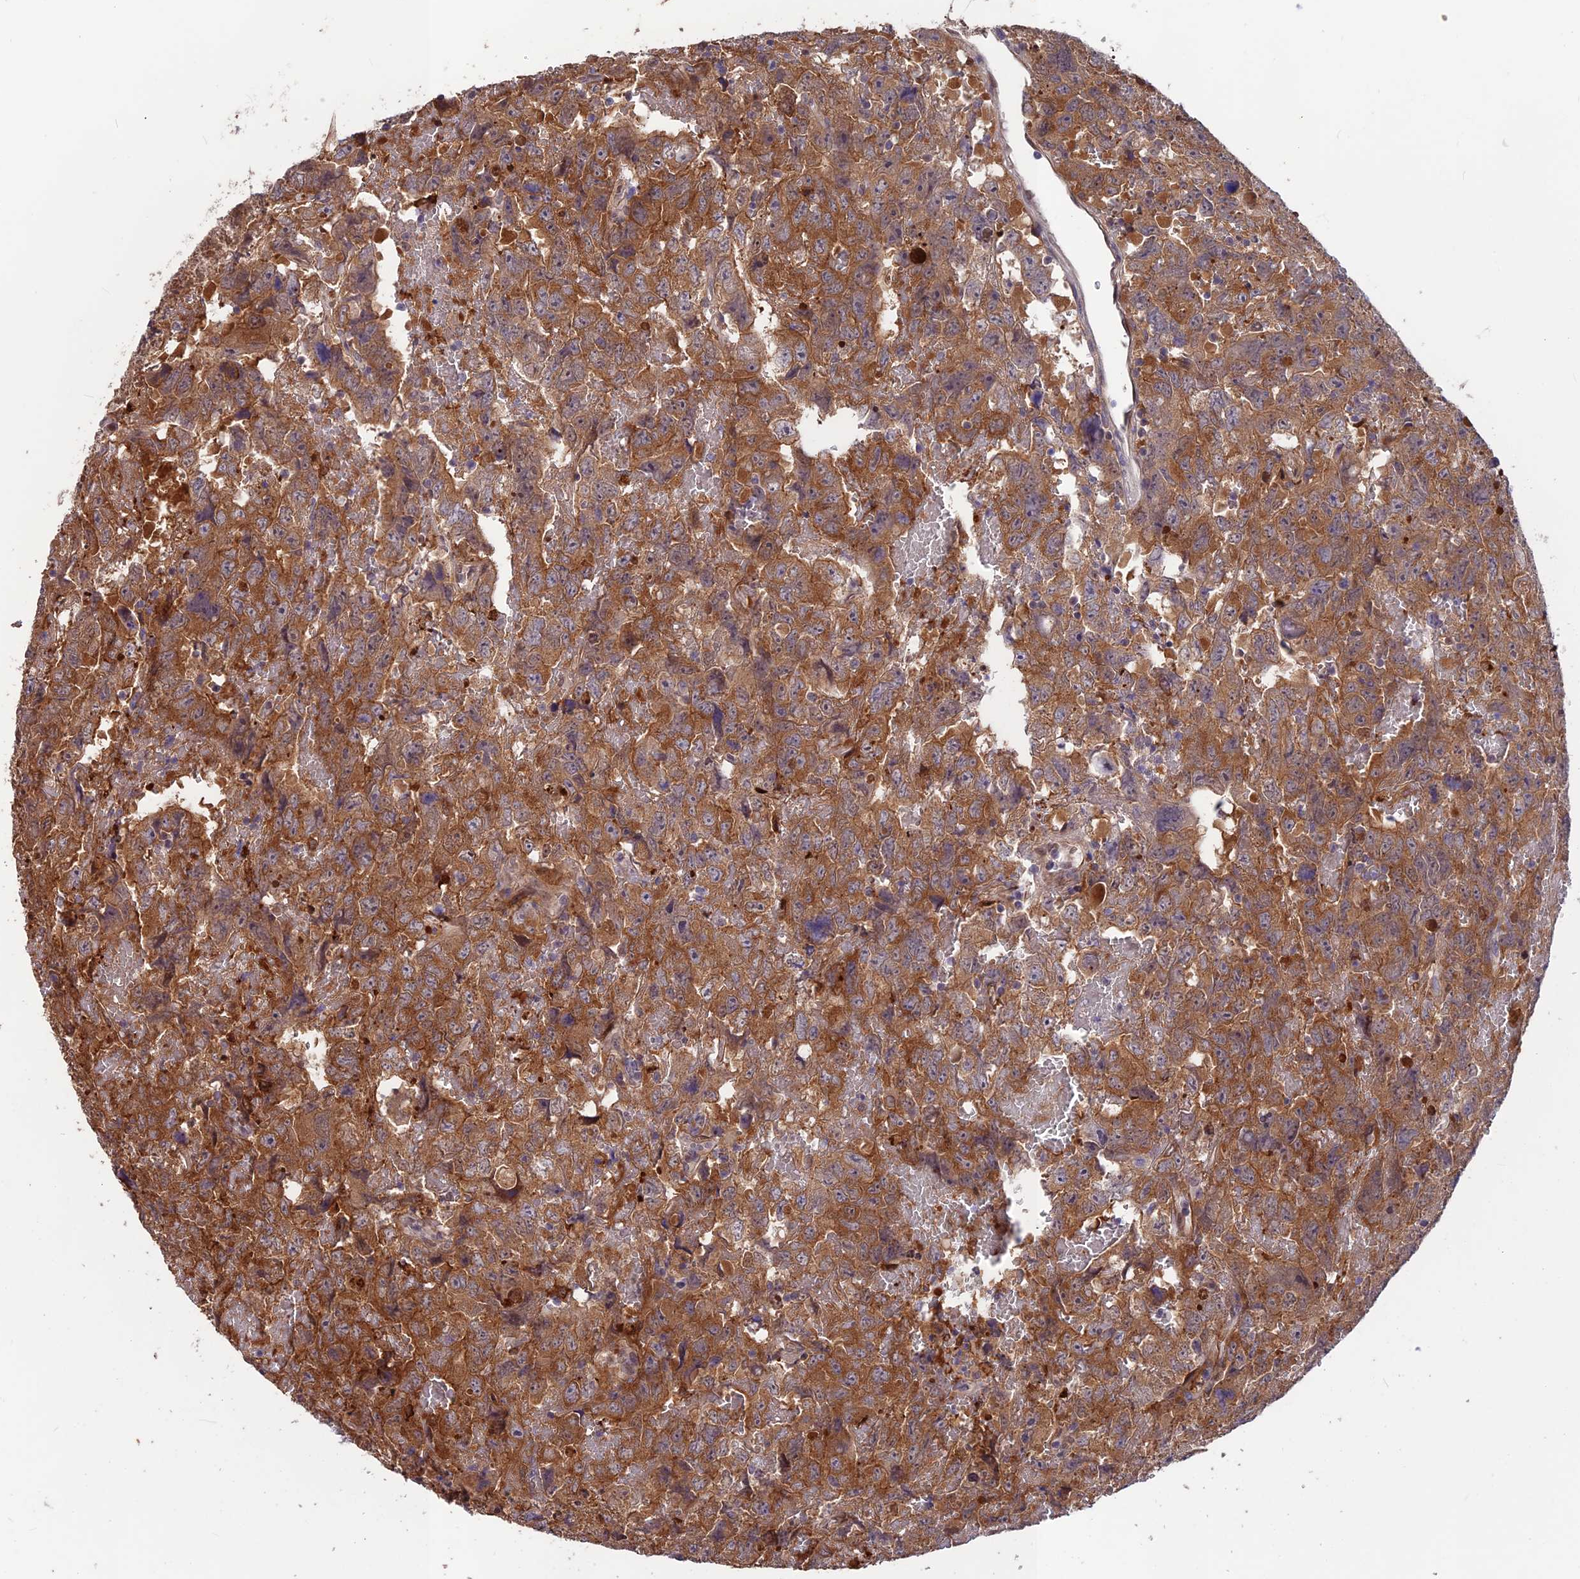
{"staining": {"intensity": "moderate", "quantity": ">75%", "location": "cytoplasmic/membranous"}, "tissue": "testis cancer", "cell_type": "Tumor cells", "image_type": "cancer", "snomed": [{"axis": "morphology", "description": "Carcinoma, Embryonal, NOS"}, {"axis": "topography", "description": "Testis"}], "caption": "Immunohistochemistry (IHC) staining of embryonal carcinoma (testis), which reveals medium levels of moderate cytoplasmic/membranous staining in approximately >75% of tumor cells indicating moderate cytoplasmic/membranous protein expression. The staining was performed using DAB (brown) for protein detection and nuclei were counterstained in hematoxylin (blue).", "gene": "MAST2", "patient": {"sex": "male", "age": 45}}